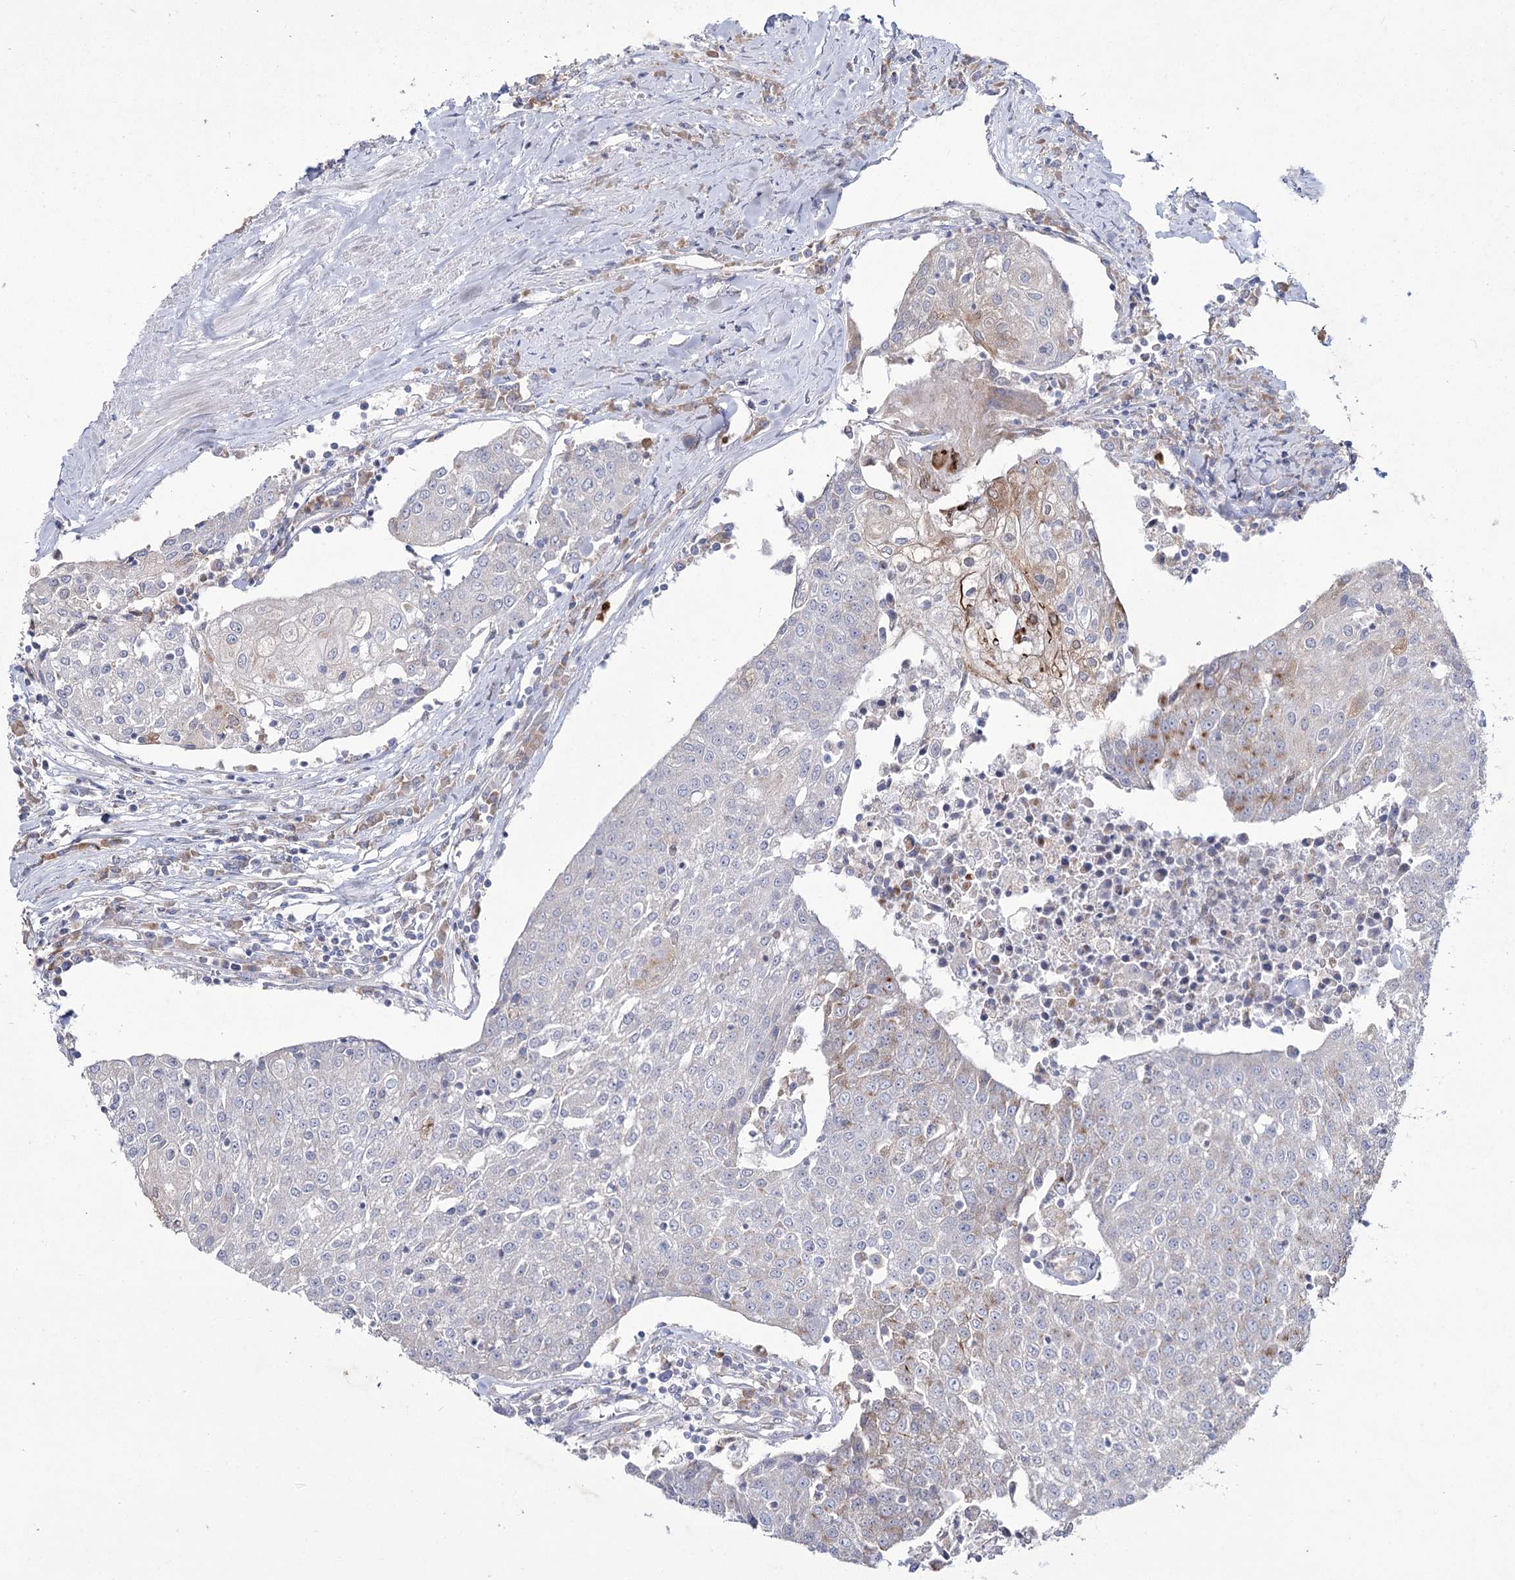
{"staining": {"intensity": "weak", "quantity": "<25%", "location": "cytoplasmic/membranous"}, "tissue": "urothelial cancer", "cell_type": "Tumor cells", "image_type": "cancer", "snomed": [{"axis": "morphology", "description": "Urothelial carcinoma, High grade"}, {"axis": "topography", "description": "Urinary bladder"}], "caption": "DAB immunohistochemical staining of human urothelial carcinoma (high-grade) reveals no significant expression in tumor cells.", "gene": "NIPAL4", "patient": {"sex": "female", "age": 85}}